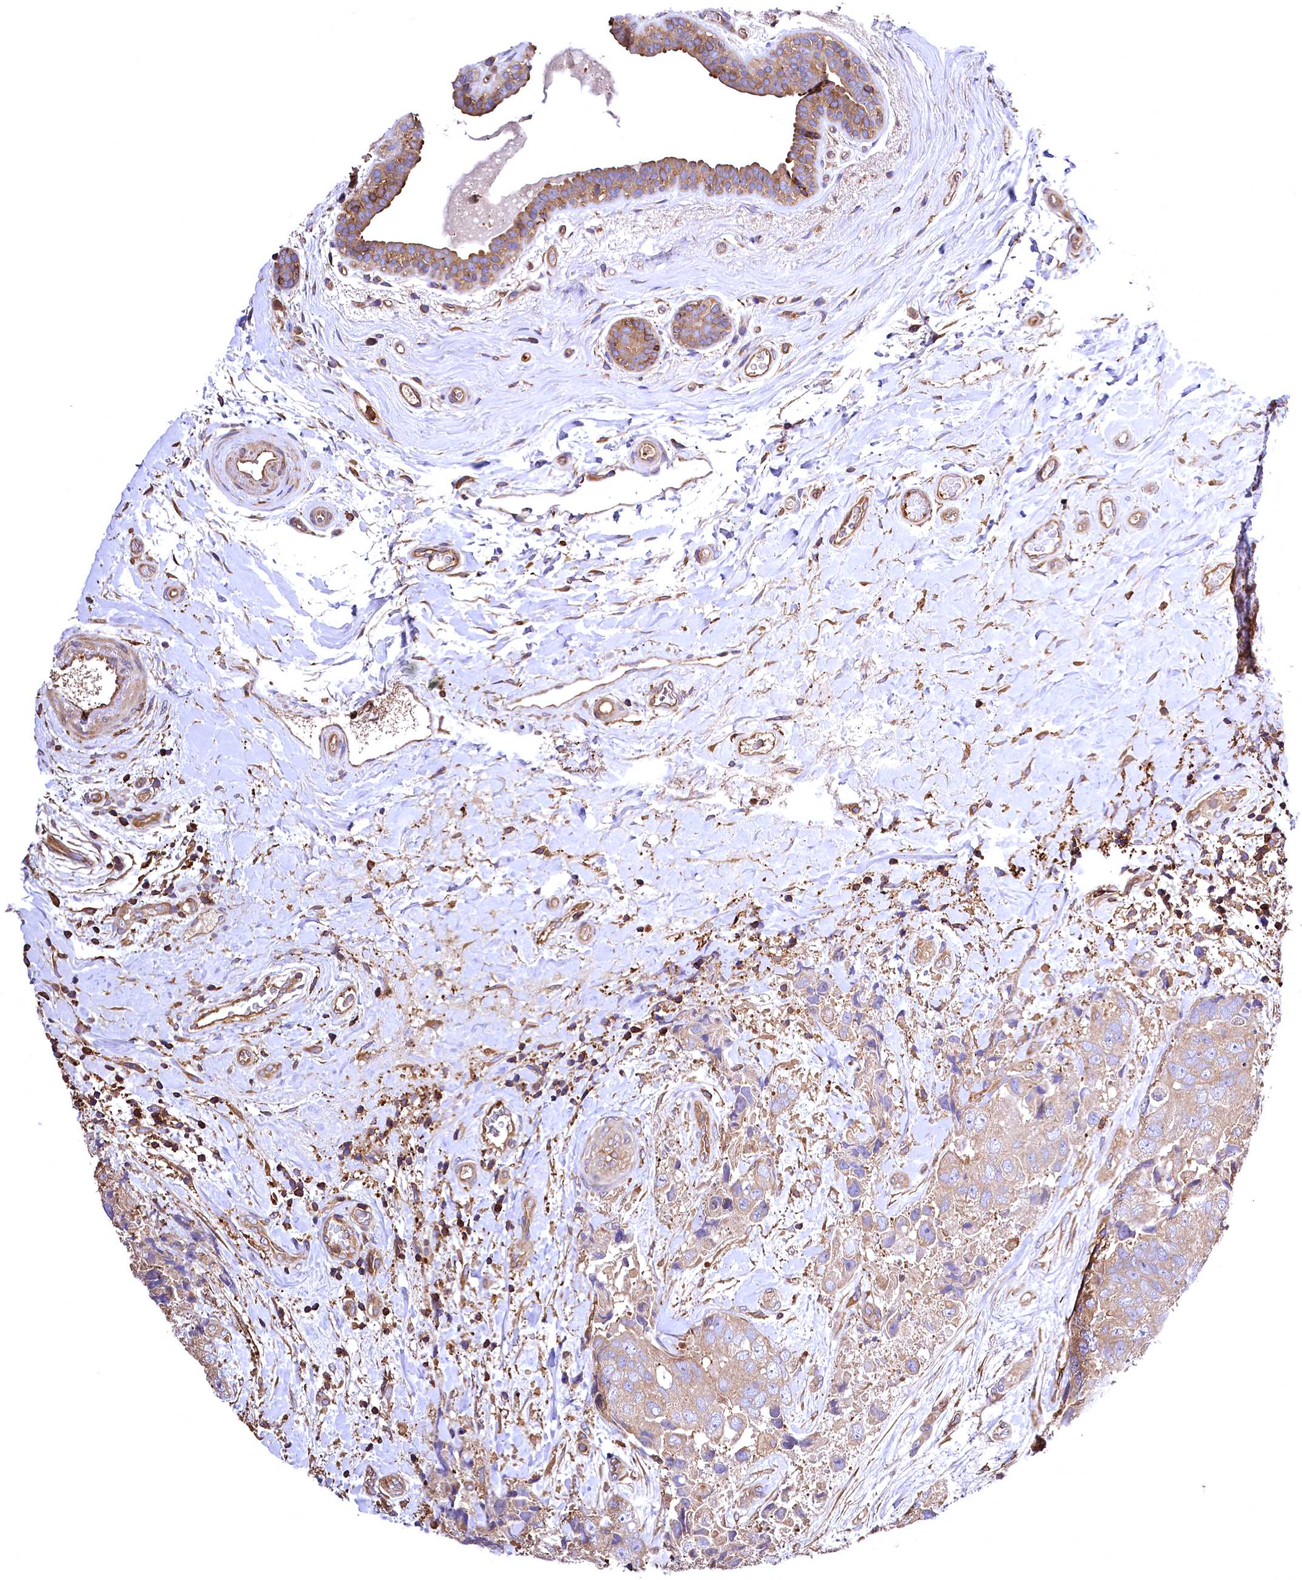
{"staining": {"intensity": "weak", "quantity": ">75%", "location": "cytoplasmic/membranous"}, "tissue": "breast cancer", "cell_type": "Tumor cells", "image_type": "cancer", "snomed": [{"axis": "morphology", "description": "Duct carcinoma"}, {"axis": "topography", "description": "Breast"}], "caption": "Breast intraductal carcinoma stained for a protein (brown) demonstrates weak cytoplasmic/membranous positive expression in about >75% of tumor cells.", "gene": "RARS2", "patient": {"sex": "female", "age": 62}}